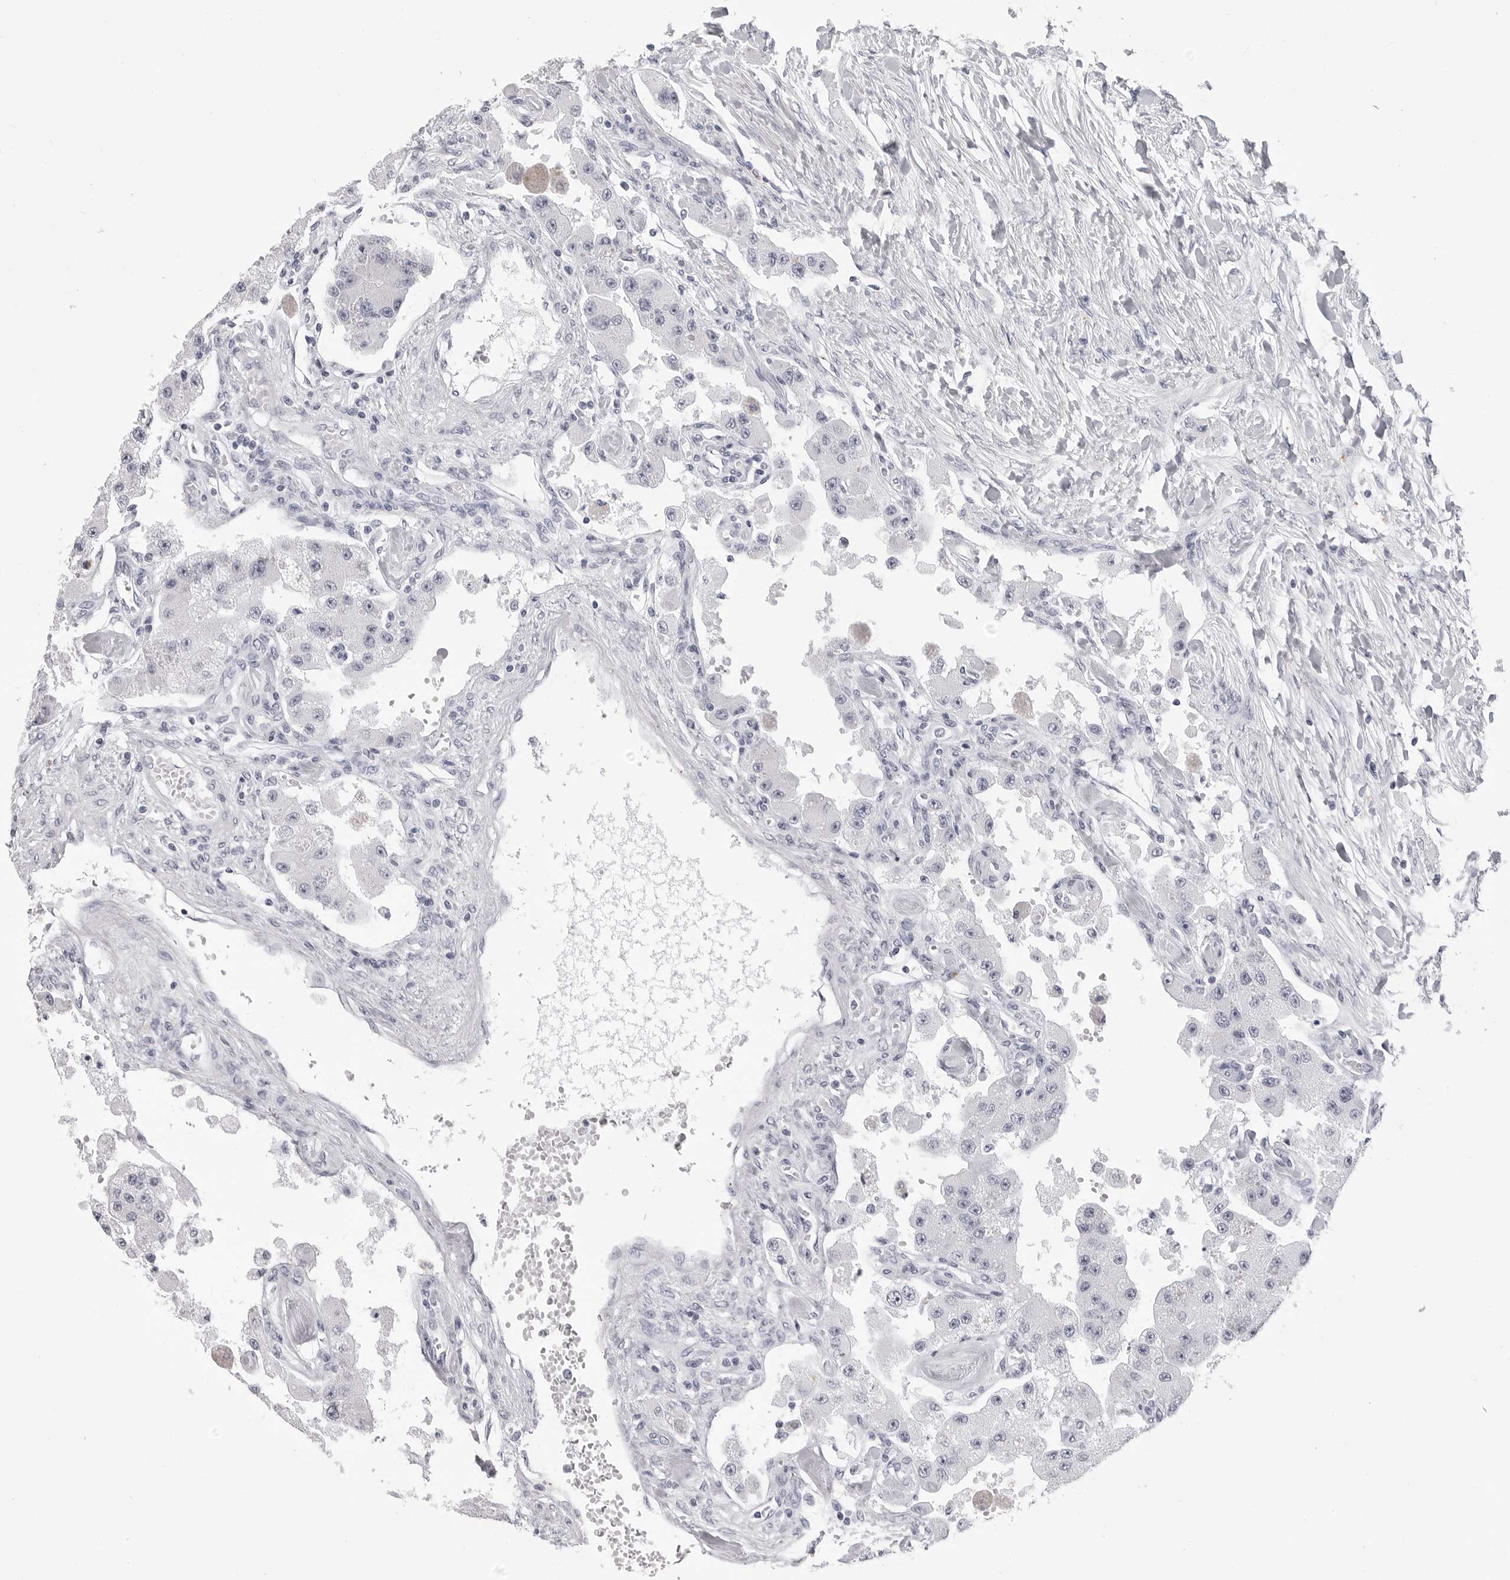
{"staining": {"intensity": "negative", "quantity": "none", "location": "none"}, "tissue": "carcinoid", "cell_type": "Tumor cells", "image_type": "cancer", "snomed": [{"axis": "morphology", "description": "Carcinoid, malignant, NOS"}, {"axis": "topography", "description": "Pancreas"}], "caption": "IHC micrograph of neoplastic tissue: carcinoid (malignant) stained with DAB demonstrates no significant protein positivity in tumor cells. (DAB (3,3'-diaminobenzidine) IHC with hematoxylin counter stain).", "gene": "LGALS4", "patient": {"sex": "male", "age": 41}}